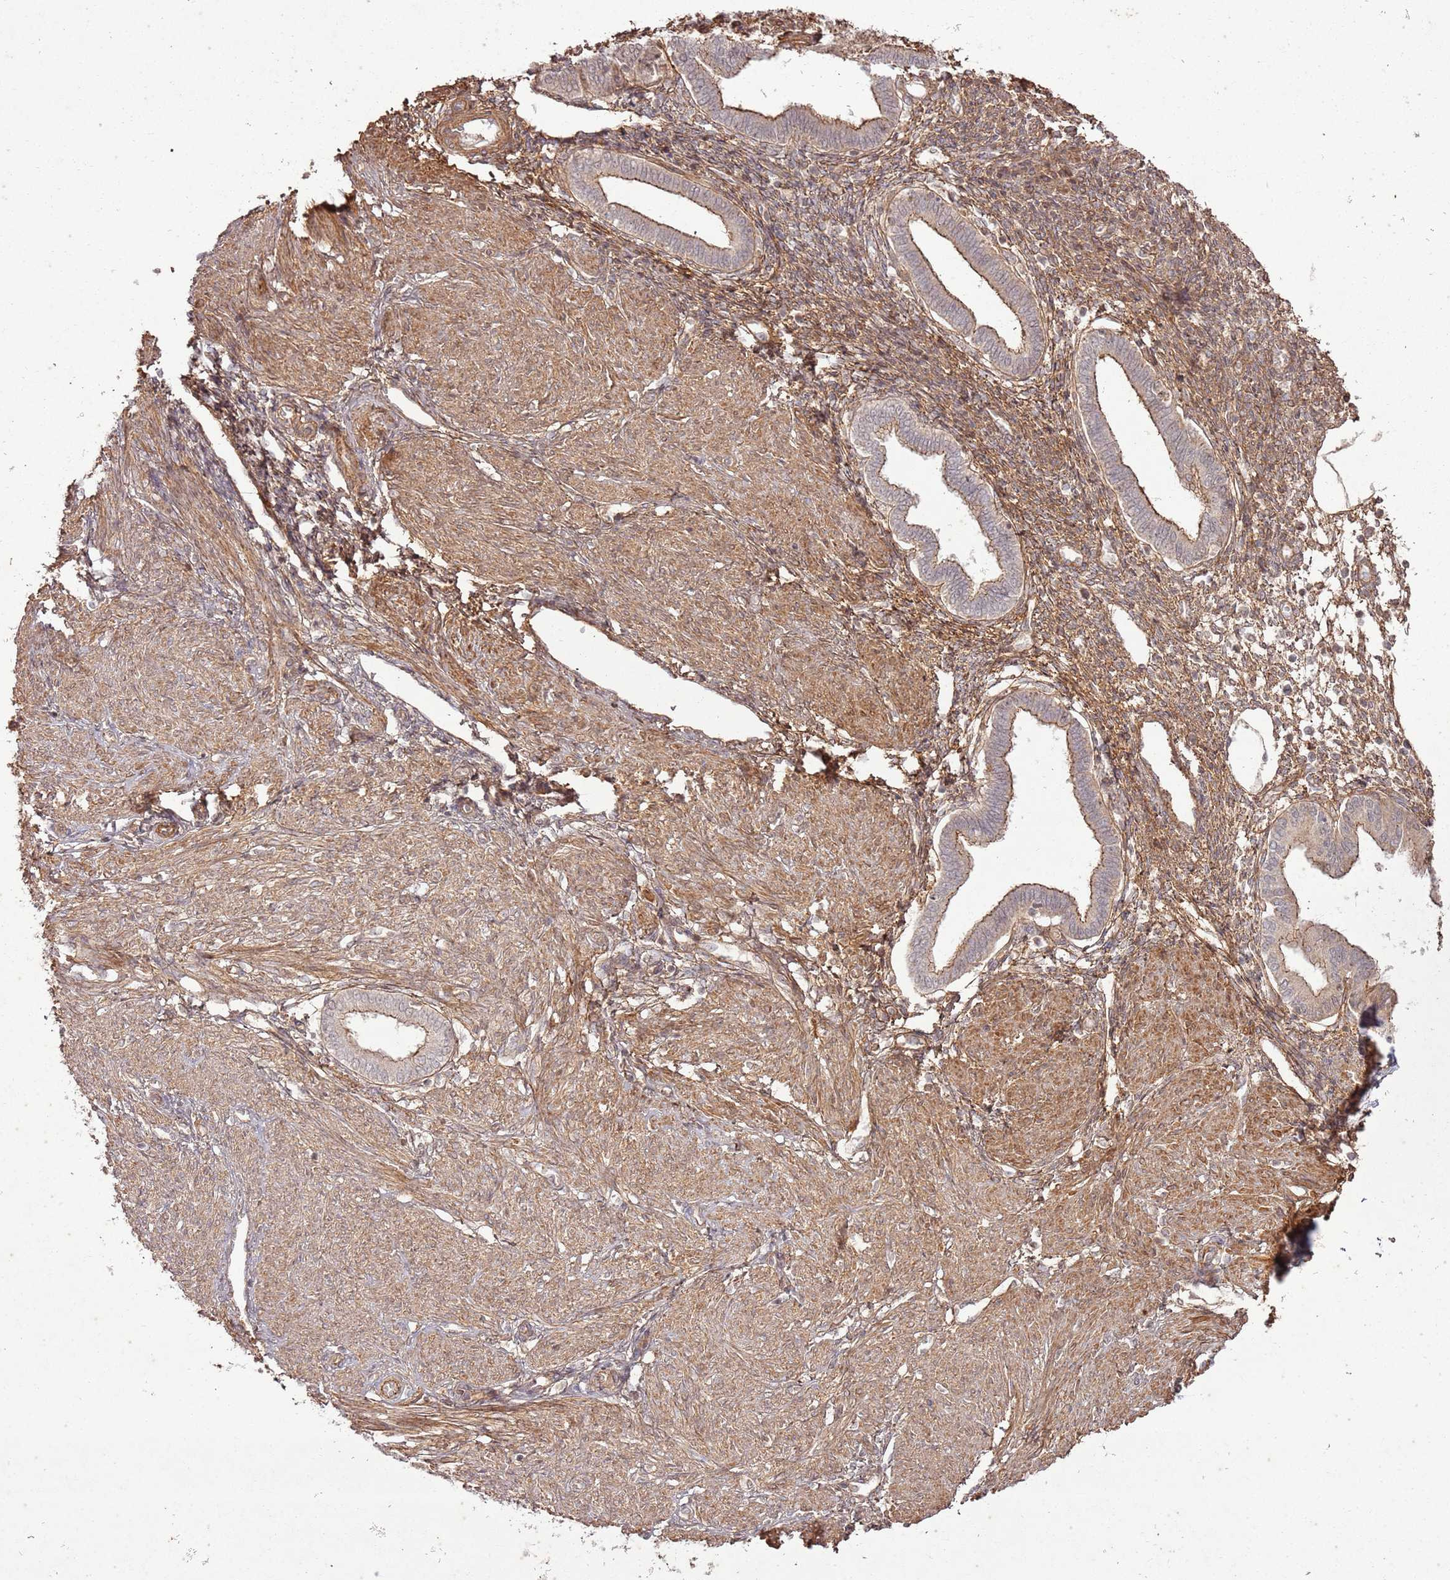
{"staining": {"intensity": "moderate", "quantity": ">75%", "location": "cytoplasmic/membranous,nuclear"}, "tissue": "endometrium", "cell_type": "Cells in endometrial stroma", "image_type": "normal", "snomed": [{"axis": "morphology", "description": "Normal tissue, NOS"}, {"axis": "topography", "description": "Endometrium"}], "caption": "IHC of normal endometrium displays medium levels of moderate cytoplasmic/membranous,nuclear expression in approximately >75% of cells in endometrial stroma.", "gene": "ZNF623", "patient": {"sex": "female", "age": 53}}